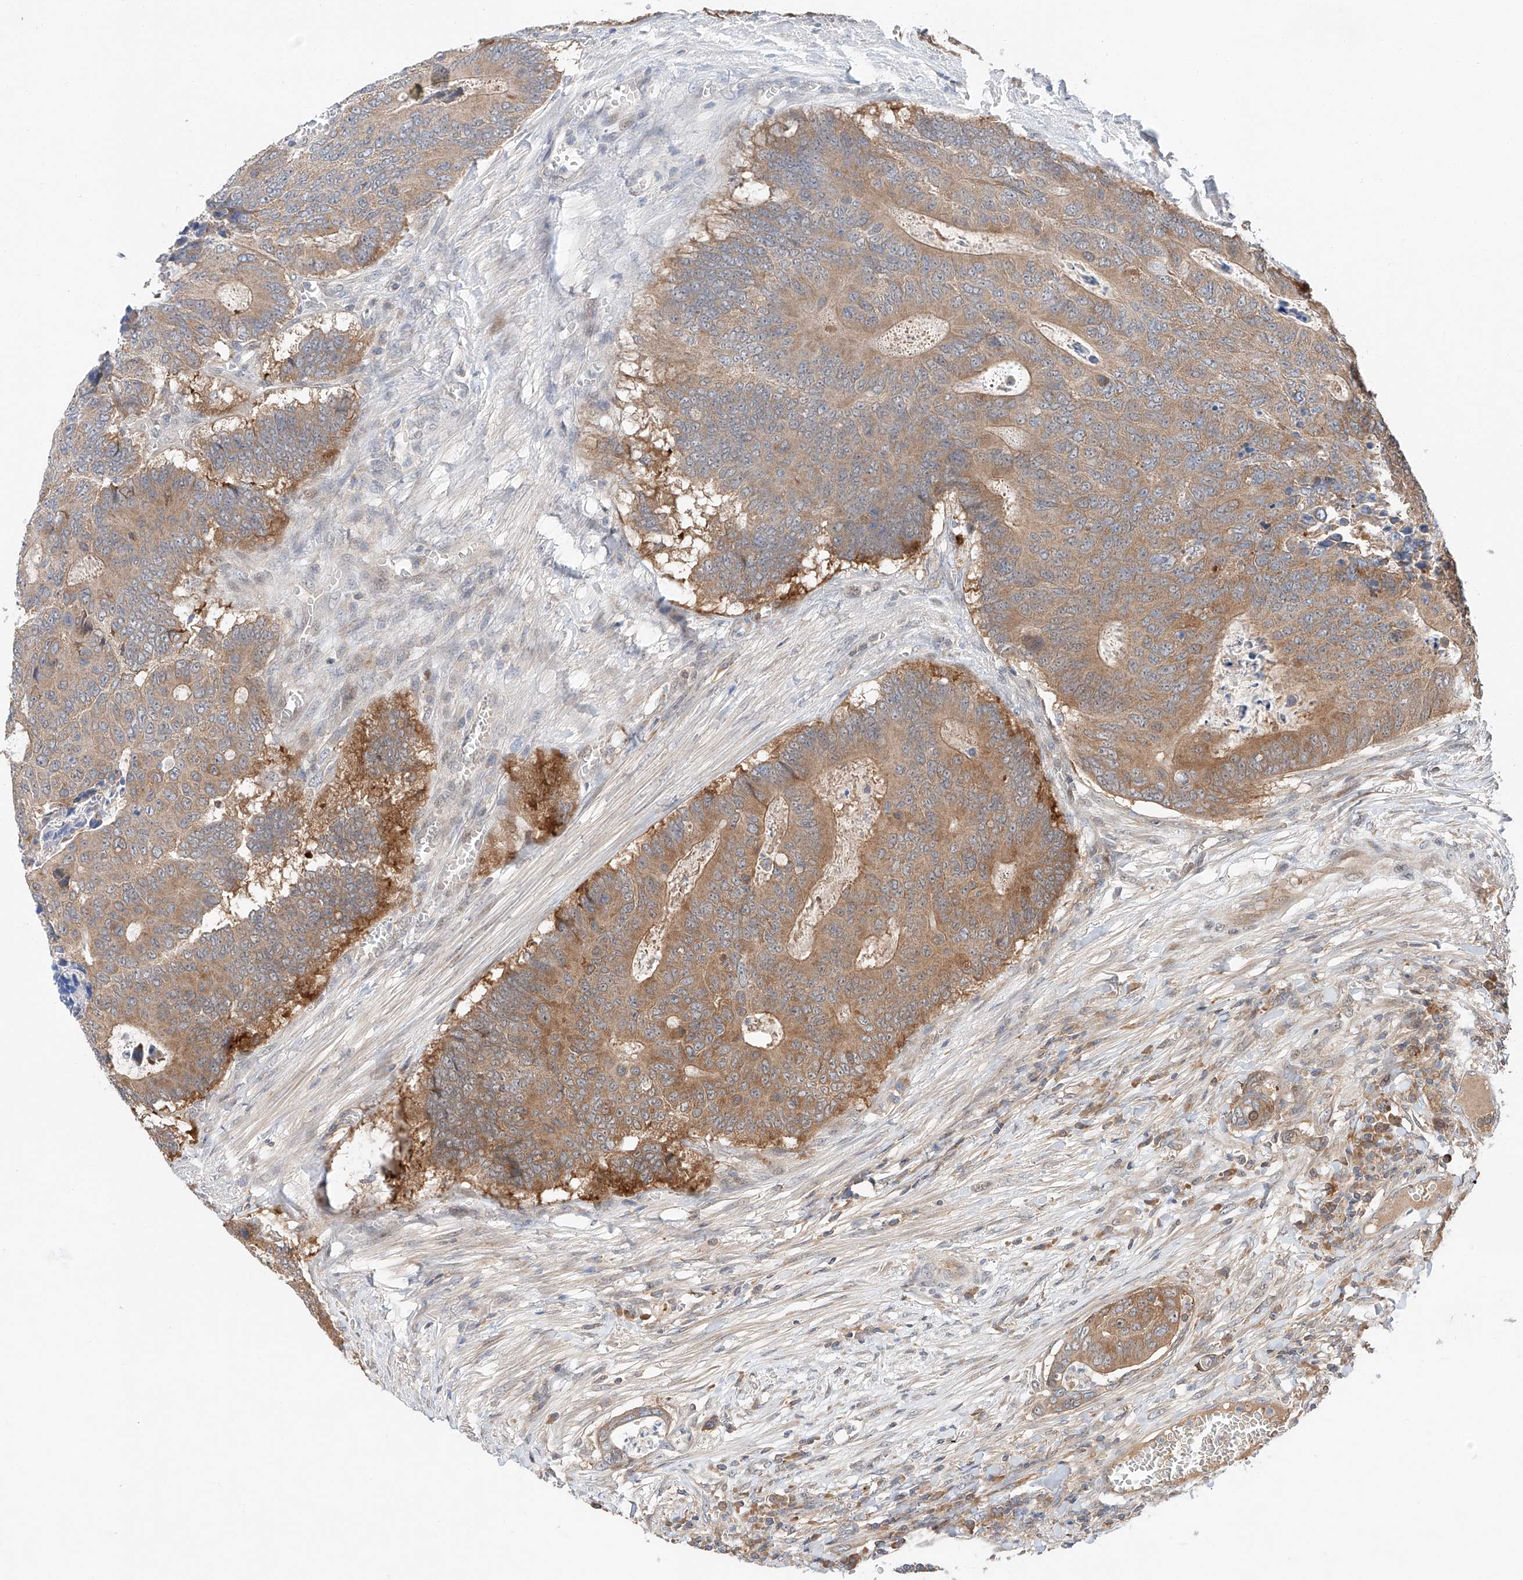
{"staining": {"intensity": "moderate", "quantity": ">75%", "location": "cytoplasmic/membranous"}, "tissue": "colorectal cancer", "cell_type": "Tumor cells", "image_type": "cancer", "snomed": [{"axis": "morphology", "description": "Adenocarcinoma, NOS"}, {"axis": "topography", "description": "Colon"}], "caption": "An IHC micrograph of tumor tissue is shown. Protein staining in brown shows moderate cytoplasmic/membranous positivity in colorectal adenocarcinoma within tumor cells.", "gene": "RUSC1", "patient": {"sex": "male", "age": 87}}